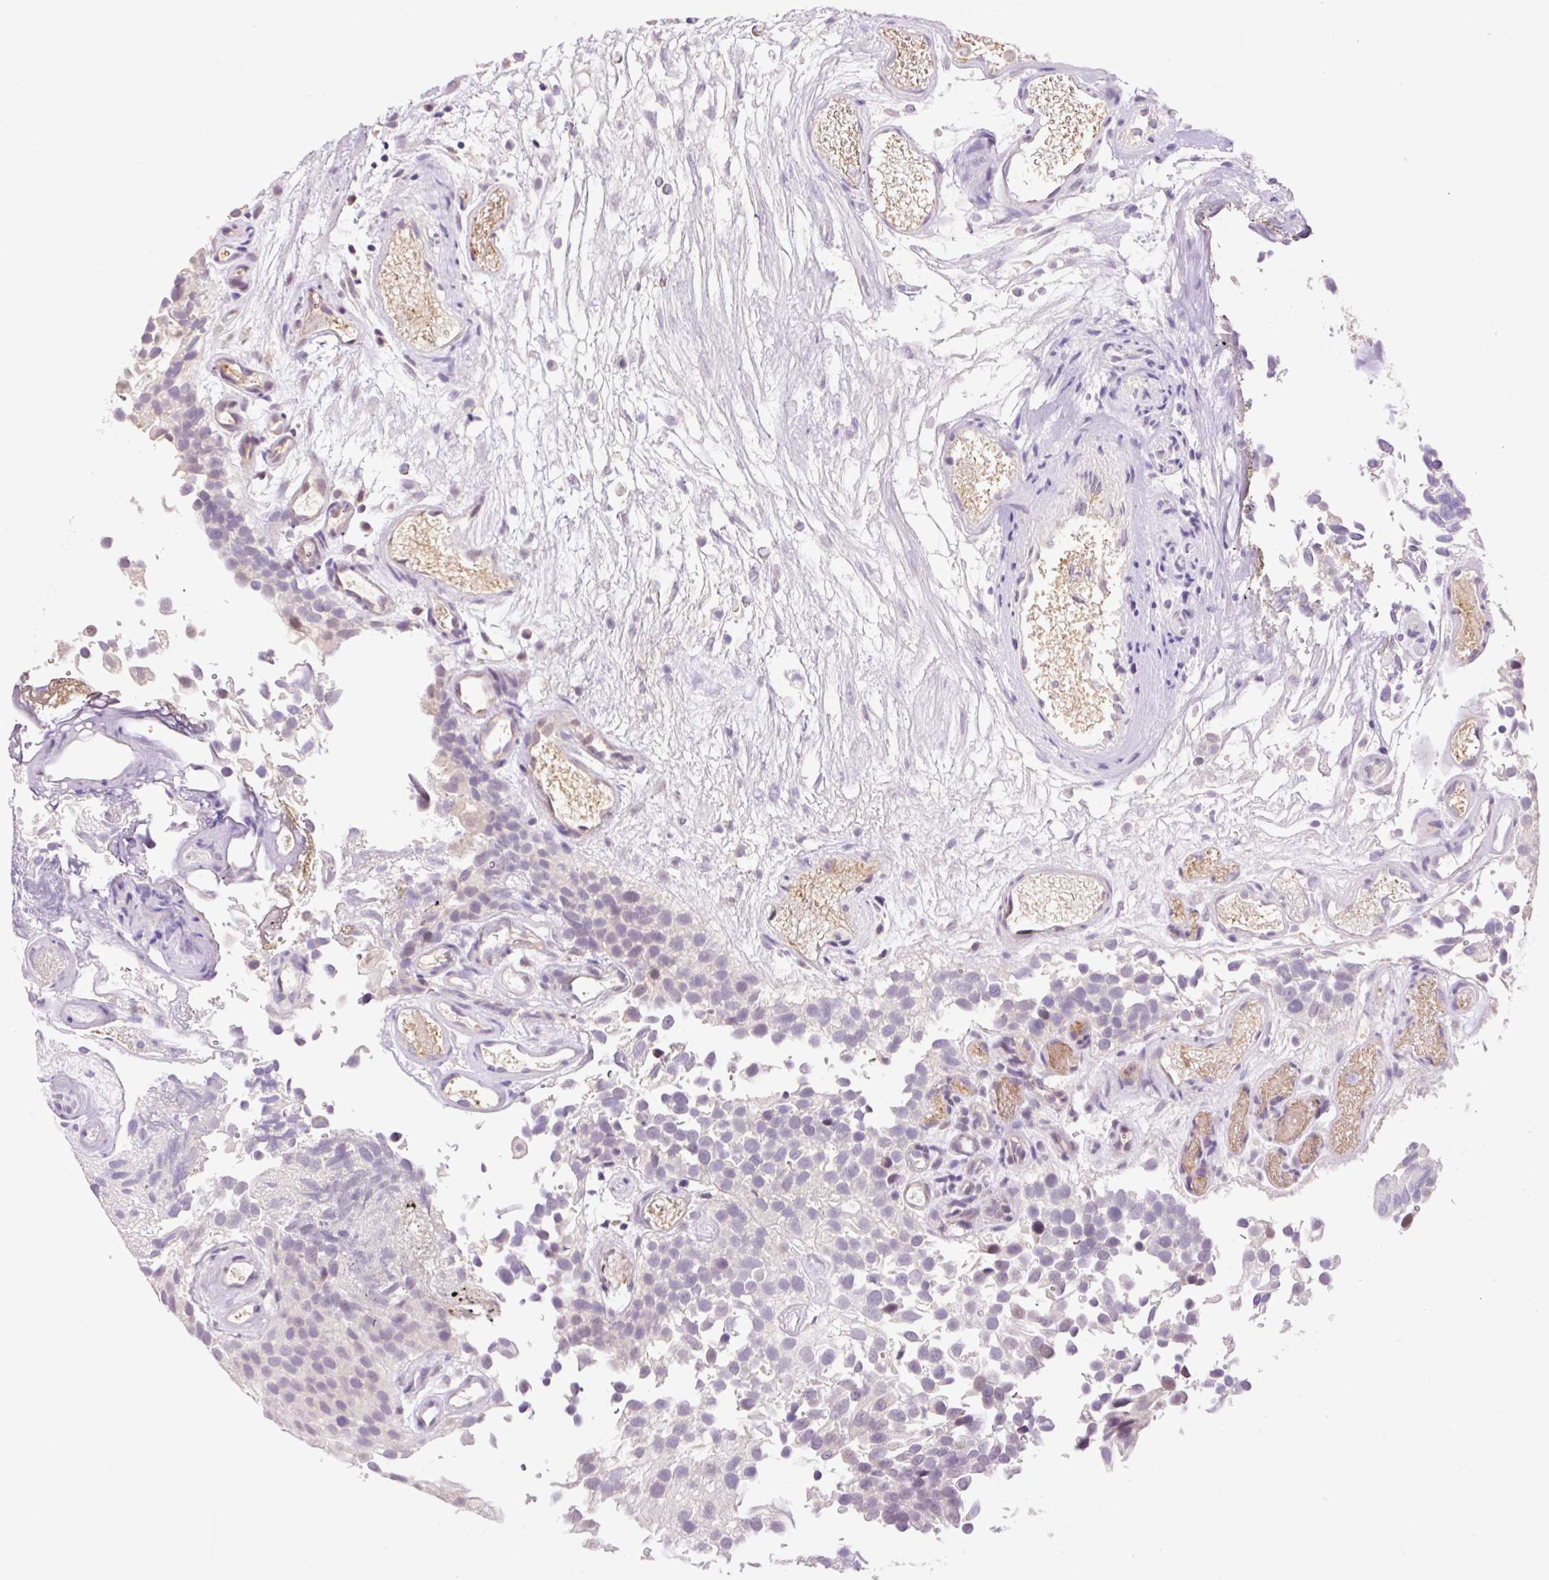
{"staining": {"intensity": "negative", "quantity": "none", "location": "none"}, "tissue": "urothelial cancer", "cell_type": "Tumor cells", "image_type": "cancer", "snomed": [{"axis": "morphology", "description": "Urothelial carcinoma, NOS"}, {"axis": "topography", "description": "Urinary bladder"}], "caption": "Transitional cell carcinoma was stained to show a protein in brown. There is no significant expression in tumor cells. (DAB IHC, high magnification).", "gene": "HABP4", "patient": {"sex": "male", "age": 87}}